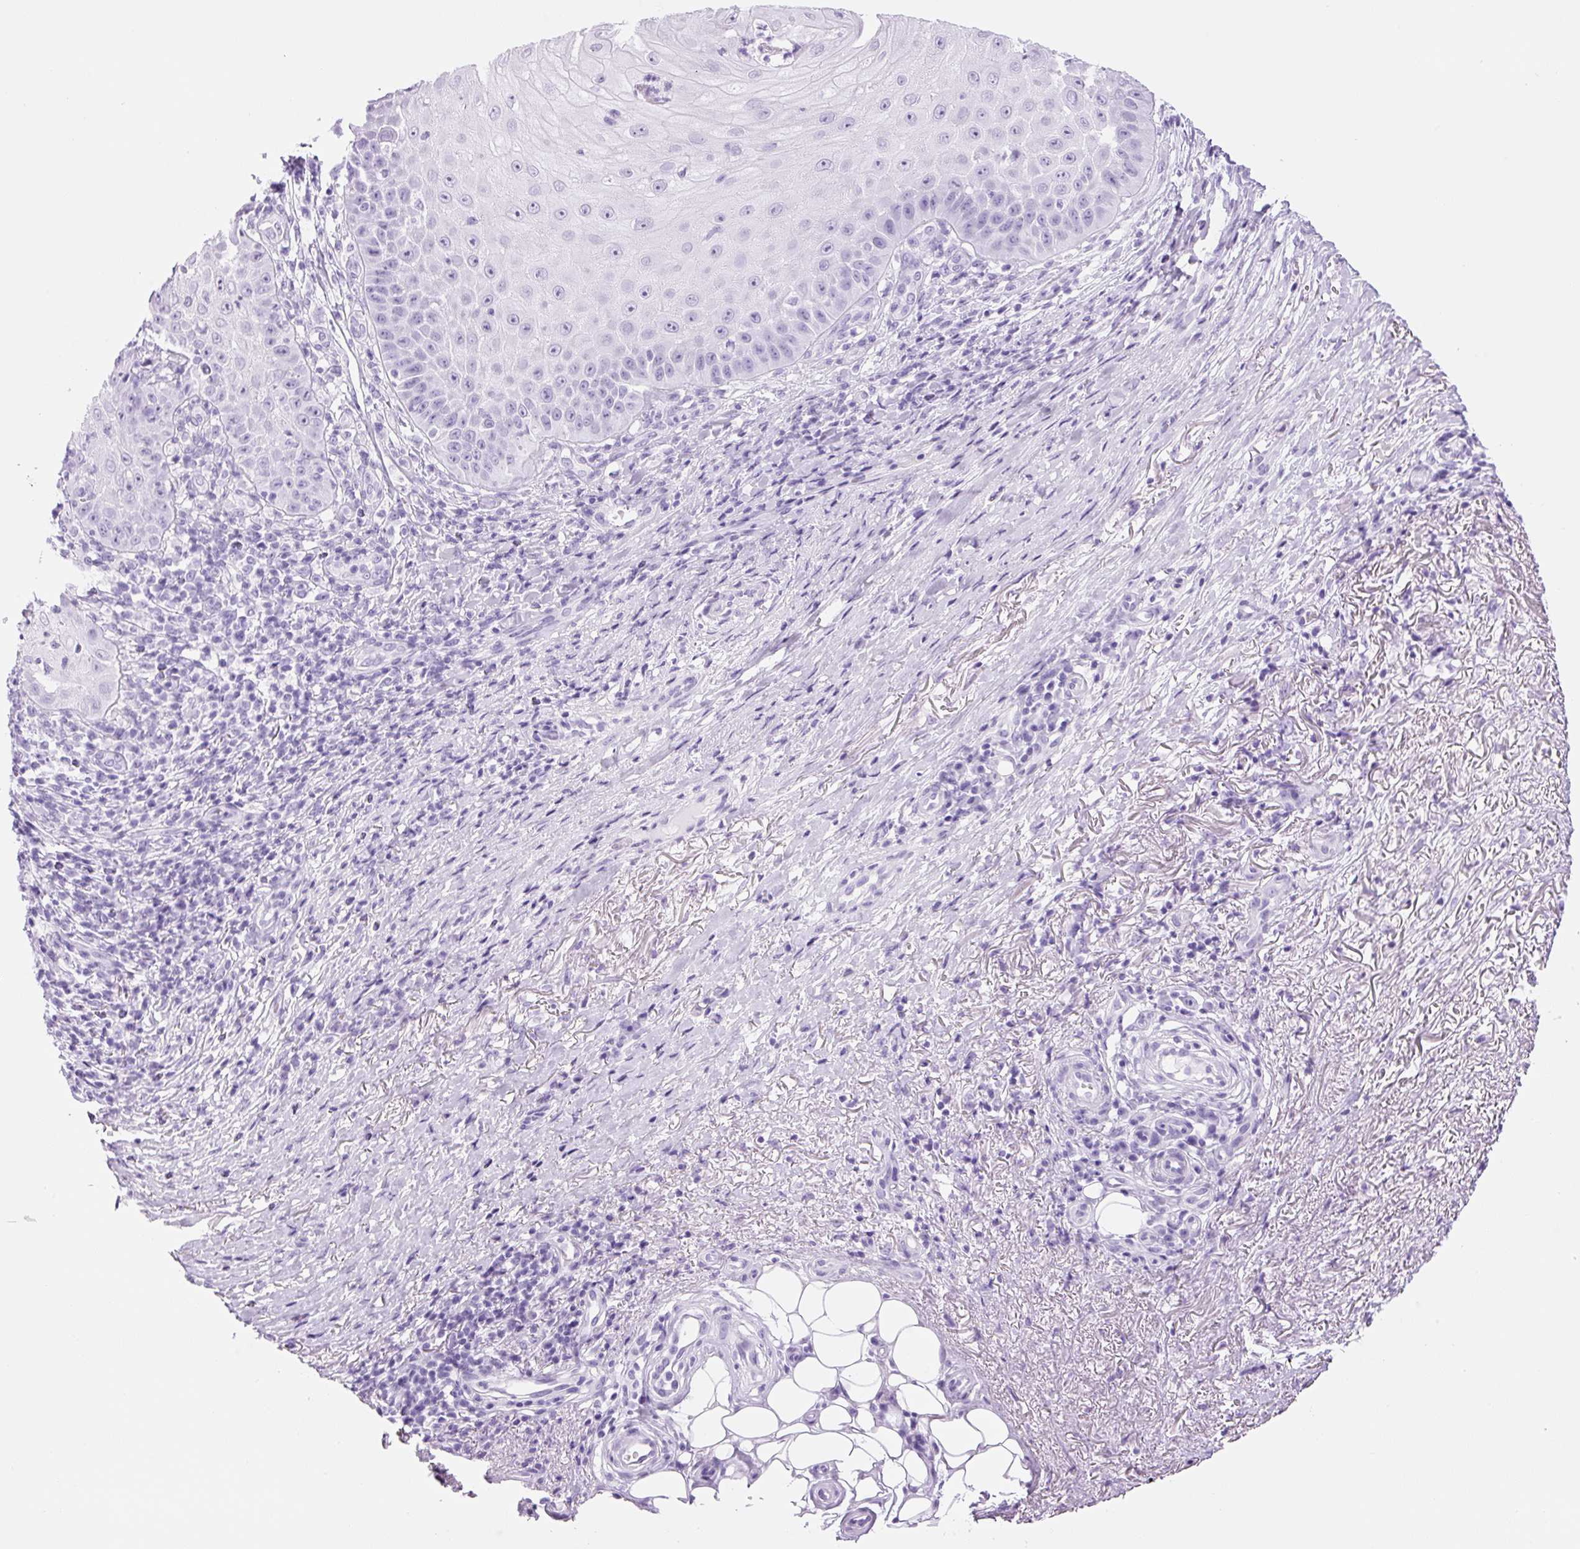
{"staining": {"intensity": "negative", "quantity": "none", "location": "none"}, "tissue": "skin cancer", "cell_type": "Tumor cells", "image_type": "cancer", "snomed": [{"axis": "morphology", "description": "Squamous cell carcinoma, NOS"}, {"axis": "topography", "description": "Skin"}], "caption": "Micrograph shows no significant protein positivity in tumor cells of skin cancer.", "gene": "RSPO4", "patient": {"sex": "male", "age": 70}}